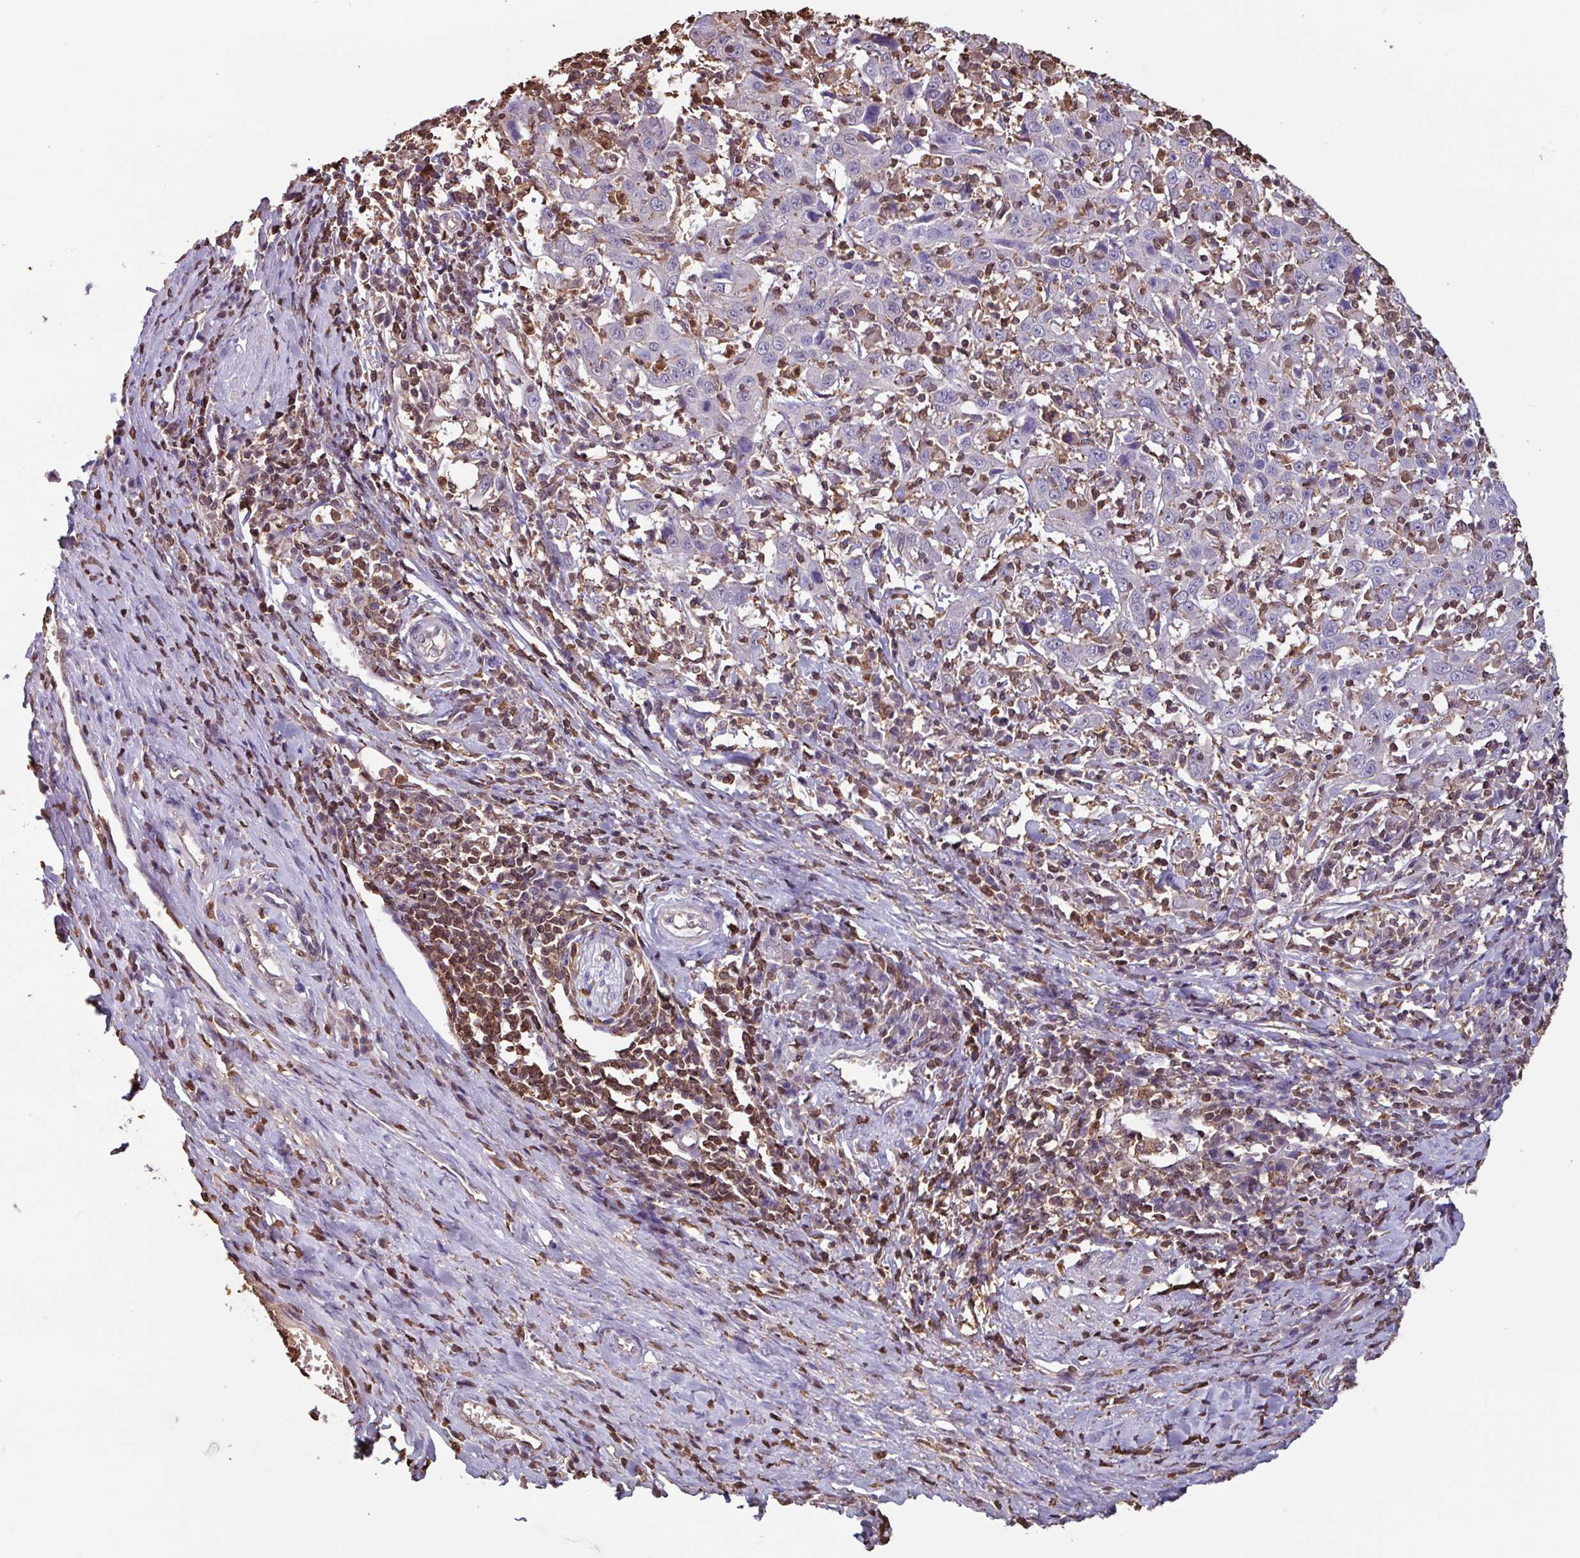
{"staining": {"intensity": "negative", "quantity": "none", "location": "none"}, "tissue": "cervical cancer", "cell_type": "Tumor cells", "image_type": "cancer", "snomed": [{"axis": "morphology", "description": "Squamous cell carcinoma, NOS"}, {"axis": "topography", "description": "Cervix"}], "caption": "Histopathology image shows no protein positivity in tumor cells of squamous cell carcinoma (cervical) tissue.", "gene": "ARHGDIB", "patient": {"sex": "female", "age": 46}}